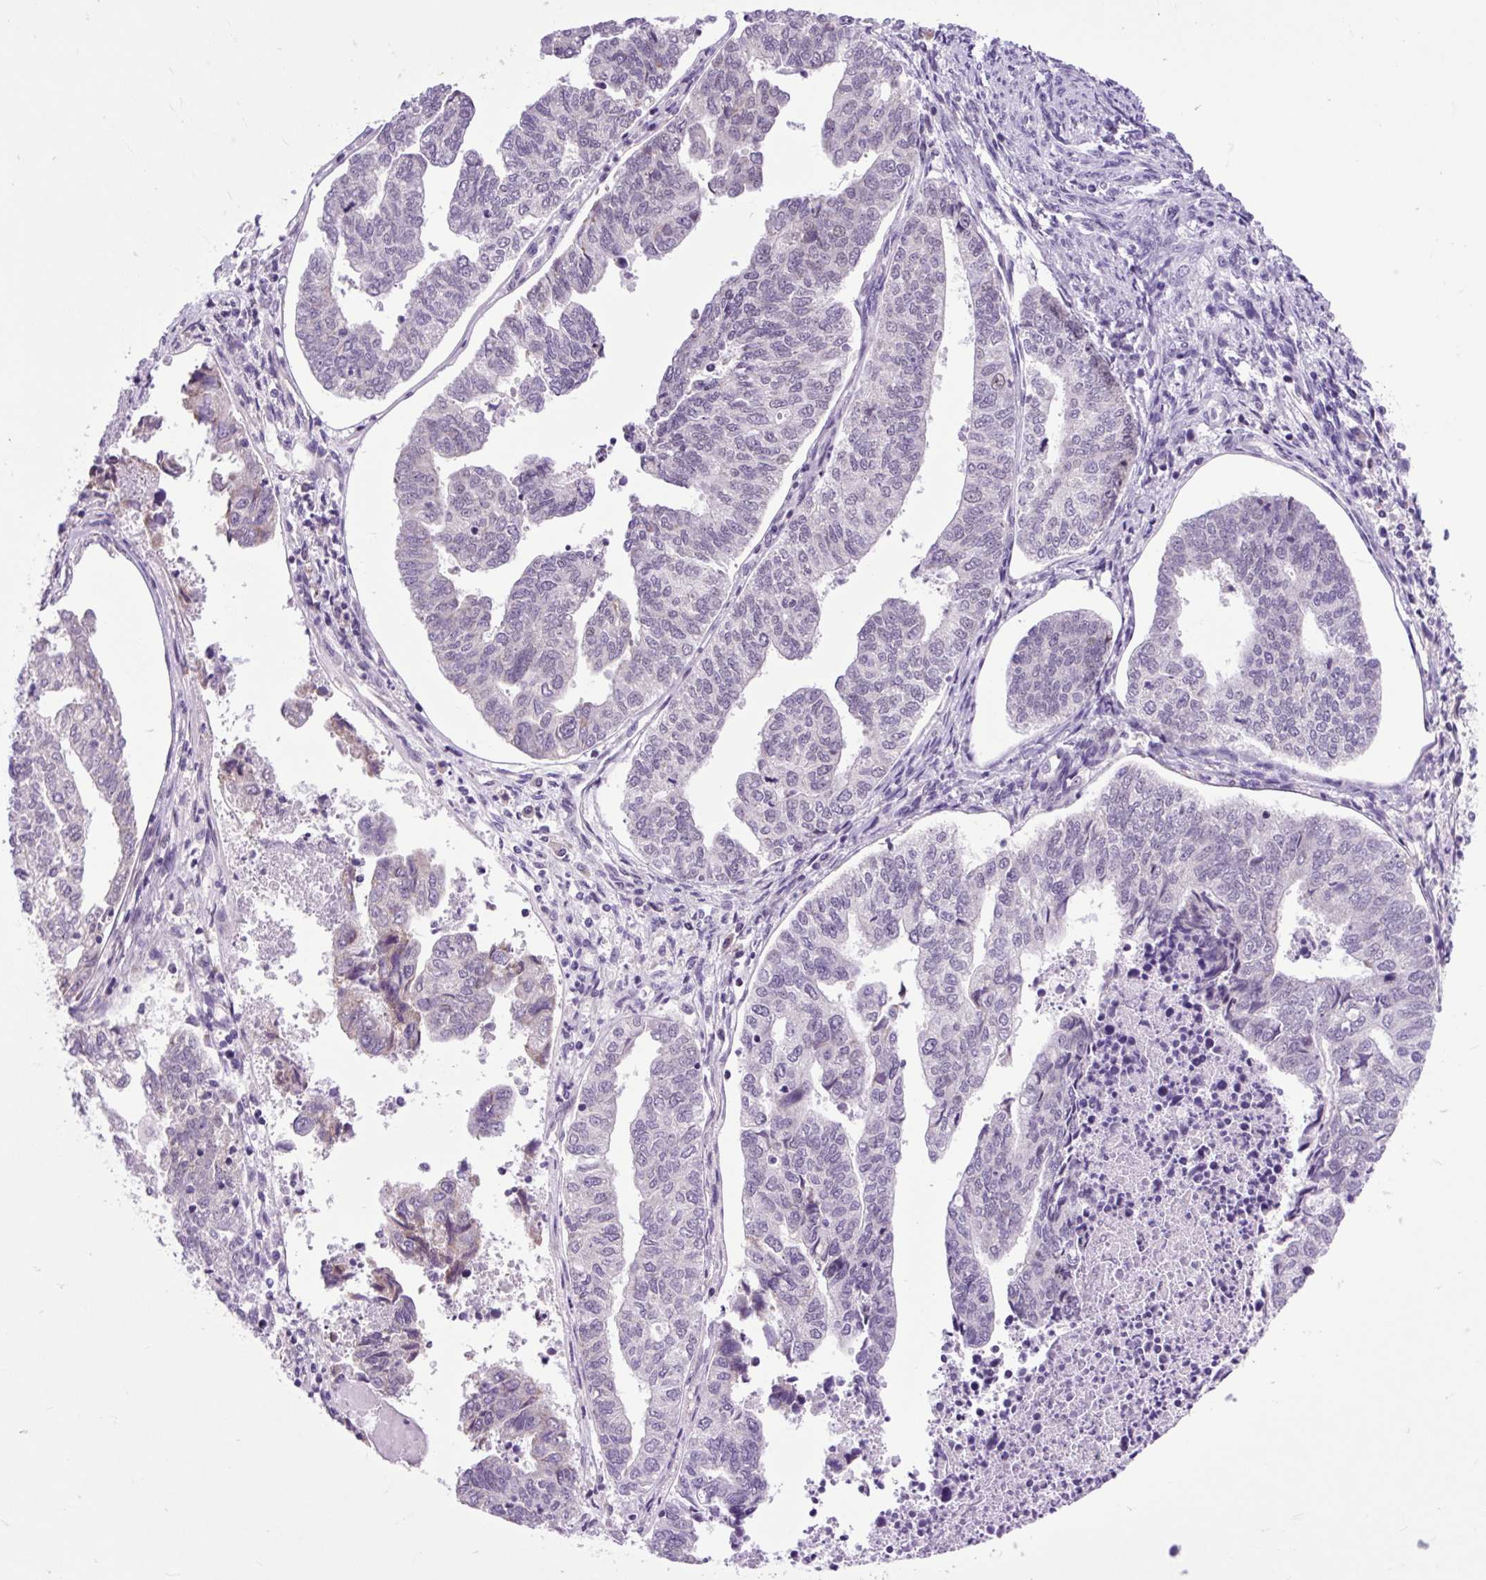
{"staining": {"intensity": "negative", "quantity": "none", "location": "none"}, "tissue": "endometrial cancer", "cell_type": "Tumor cells", "image_type": "cancer", "snomed": [{"axis": "morphology", "description": "Adenocarcinoma, NOS"}, {"axis": "topography", "description": "Endometrium"}], "caption": "High power microscopy micrograph of an immunohistochemistry (IHC) micrograph of endometrial cancer, revealing no significant expression in tumor cells. The staining was performed using DAB to visualize the protein expression in brown, while the nuclei were stained in blue with hematoxylin (Magnification: 20x).", "gene": "CLK2", "patient": {"sex": "female", "age": 73}}